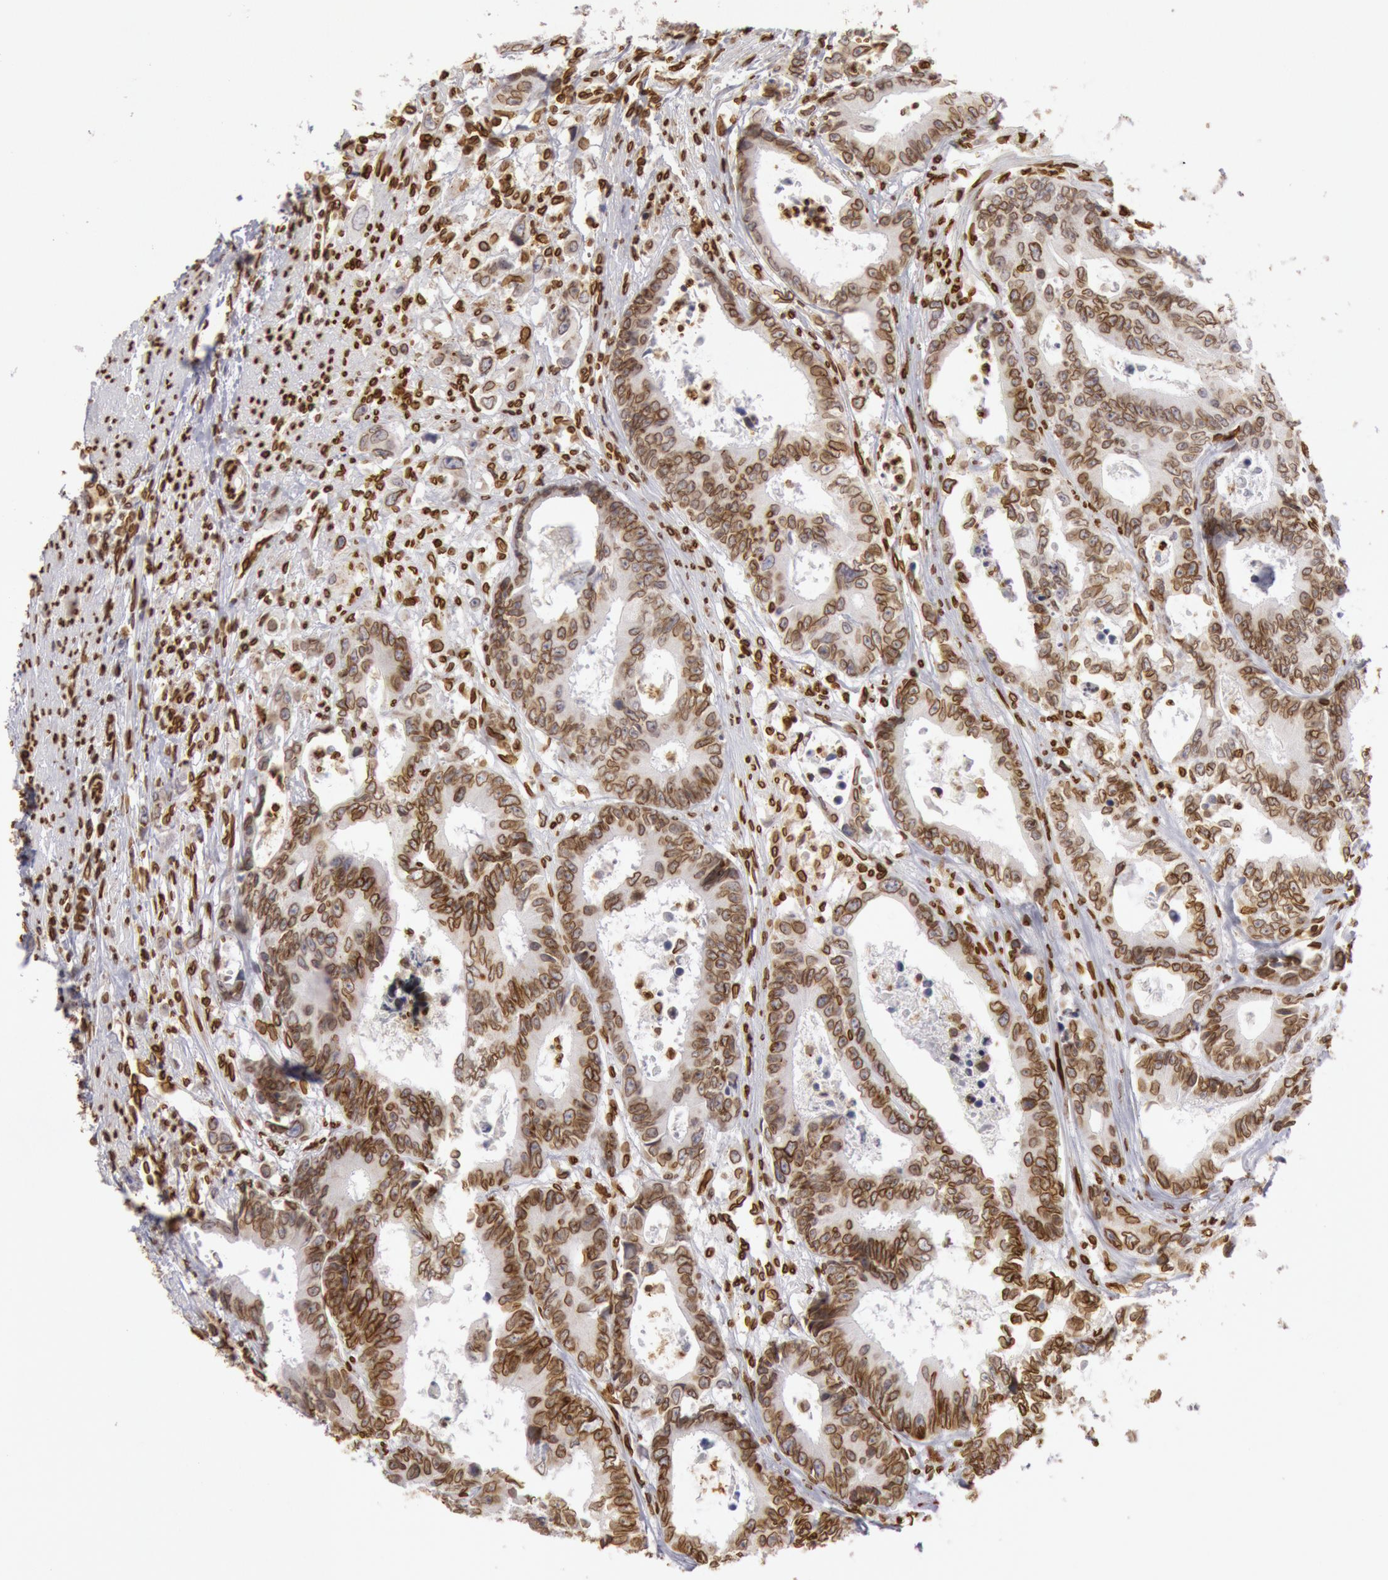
{"staining": {"intensity": "strong", "quantity": ">75%", "location": "nuclear"}, "tissue": "colorectal cancer", "cell_type": "Tumor cells", "image_type": "cancer", "snomed": [{"axis": "morphology", "description": "Adenocarcinoma, NOS"}, {"axis": "topography", "description": "Rectum"}], "caption": "Brown immunohistochemical staining in human colorectal cancer (adenocarcinoma) shows strong nuclear staining in about >75% of tumor cells.", "gene": "SUN2", "patient": {"sex": "female", "age": 98}}